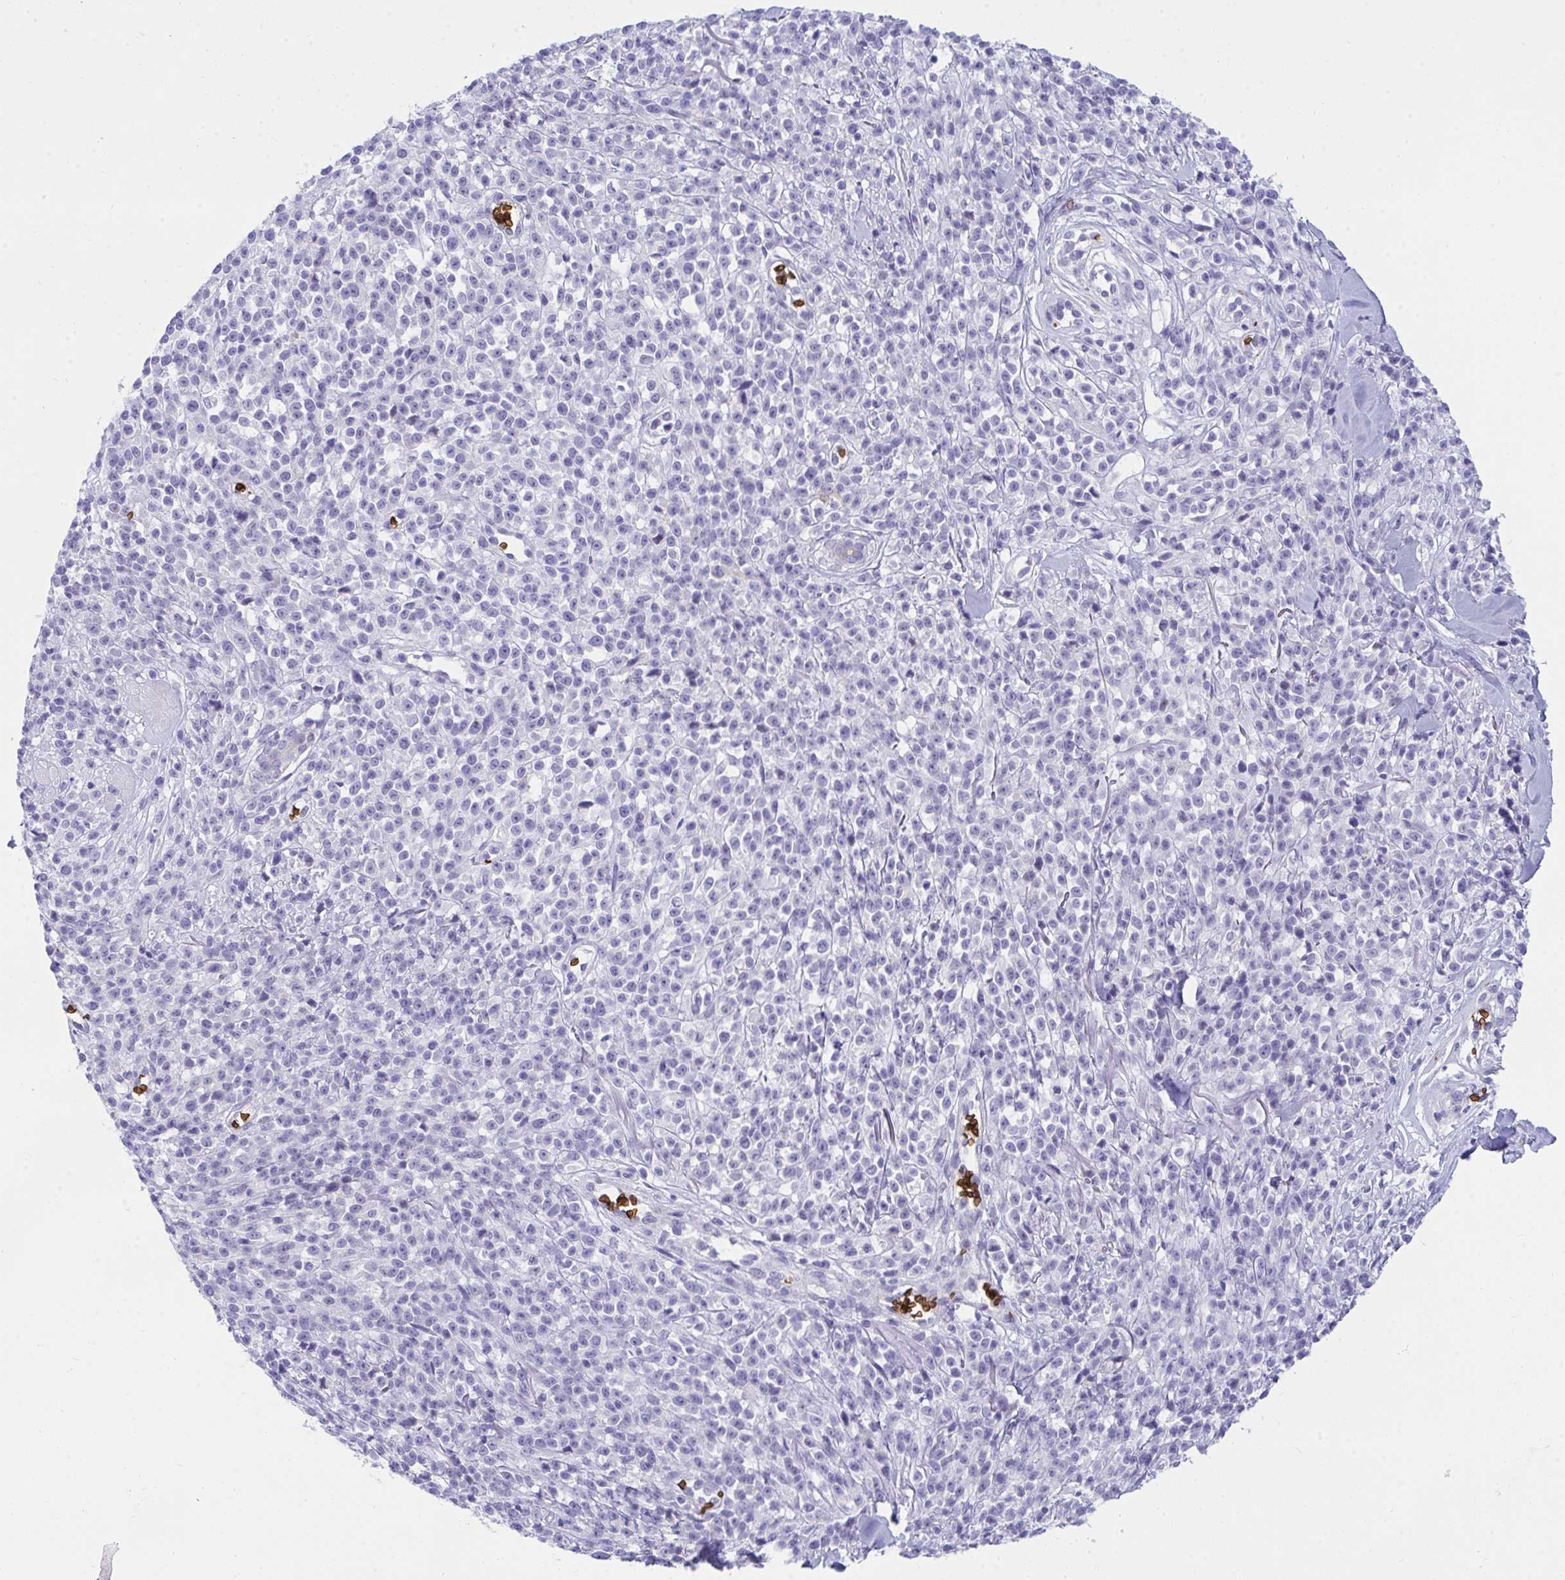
{"staining": {"intensity": "negative", "quantity": "none", "location": "none"}, "tissue": "melanoma", "cell_type": "Tumor cells", "image_type": "cancer", "snomed": [{"axis": "morphology", "description": "Malignant melanoma, NOS"}, {"axis": "topography", "description": "Skin"}, {"axis": "topography", "description": "Skin of trunk"}], "caption": "Melanoma stained for a protein using immunohistochemistry reveals no staining tumor cells.", "gene": "ANK1", "patient": {"sex": "male", "age": 74}}